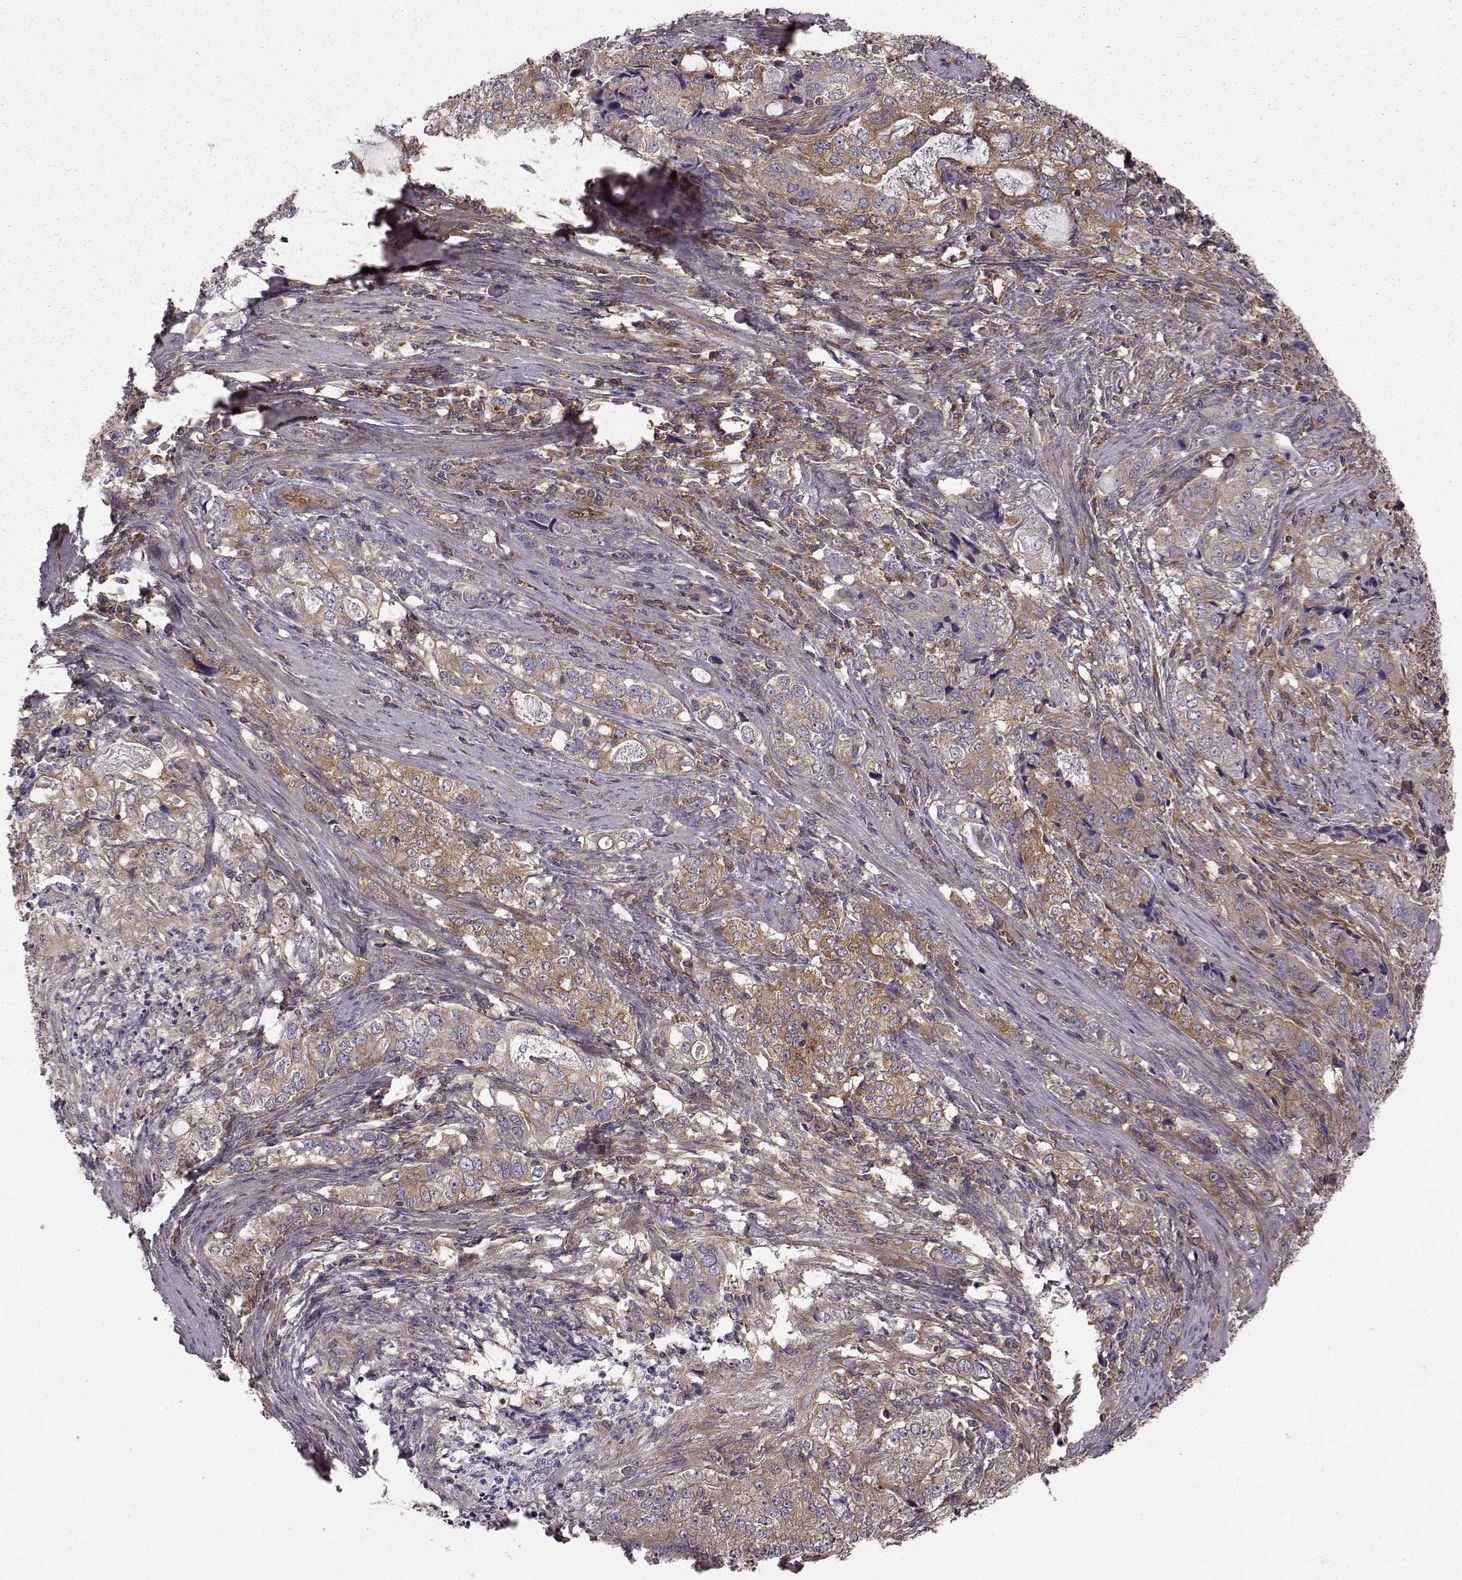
{"staining": {"intensity": "moderate", "quantity": ">75%", "location": "cytoplasmic/membranous"}, "tissue": "stomach cancer", "cell_type": "Tumor cells", "image_type": "cancer", "snomed": [{"axis": "morphology", "description": "Adenocarcinoma, NOS"}, {"axis": "topography", "description": "Stomach, lower"}], "caption": "Protein analysis of stomach adenocarcinoma tissue exhibits moderate cytoplasmic/membranous expression in approximately >75% of tumor cells.", "gene": "RABGAP1", "patient": {"sex": "female", "age": 72}}